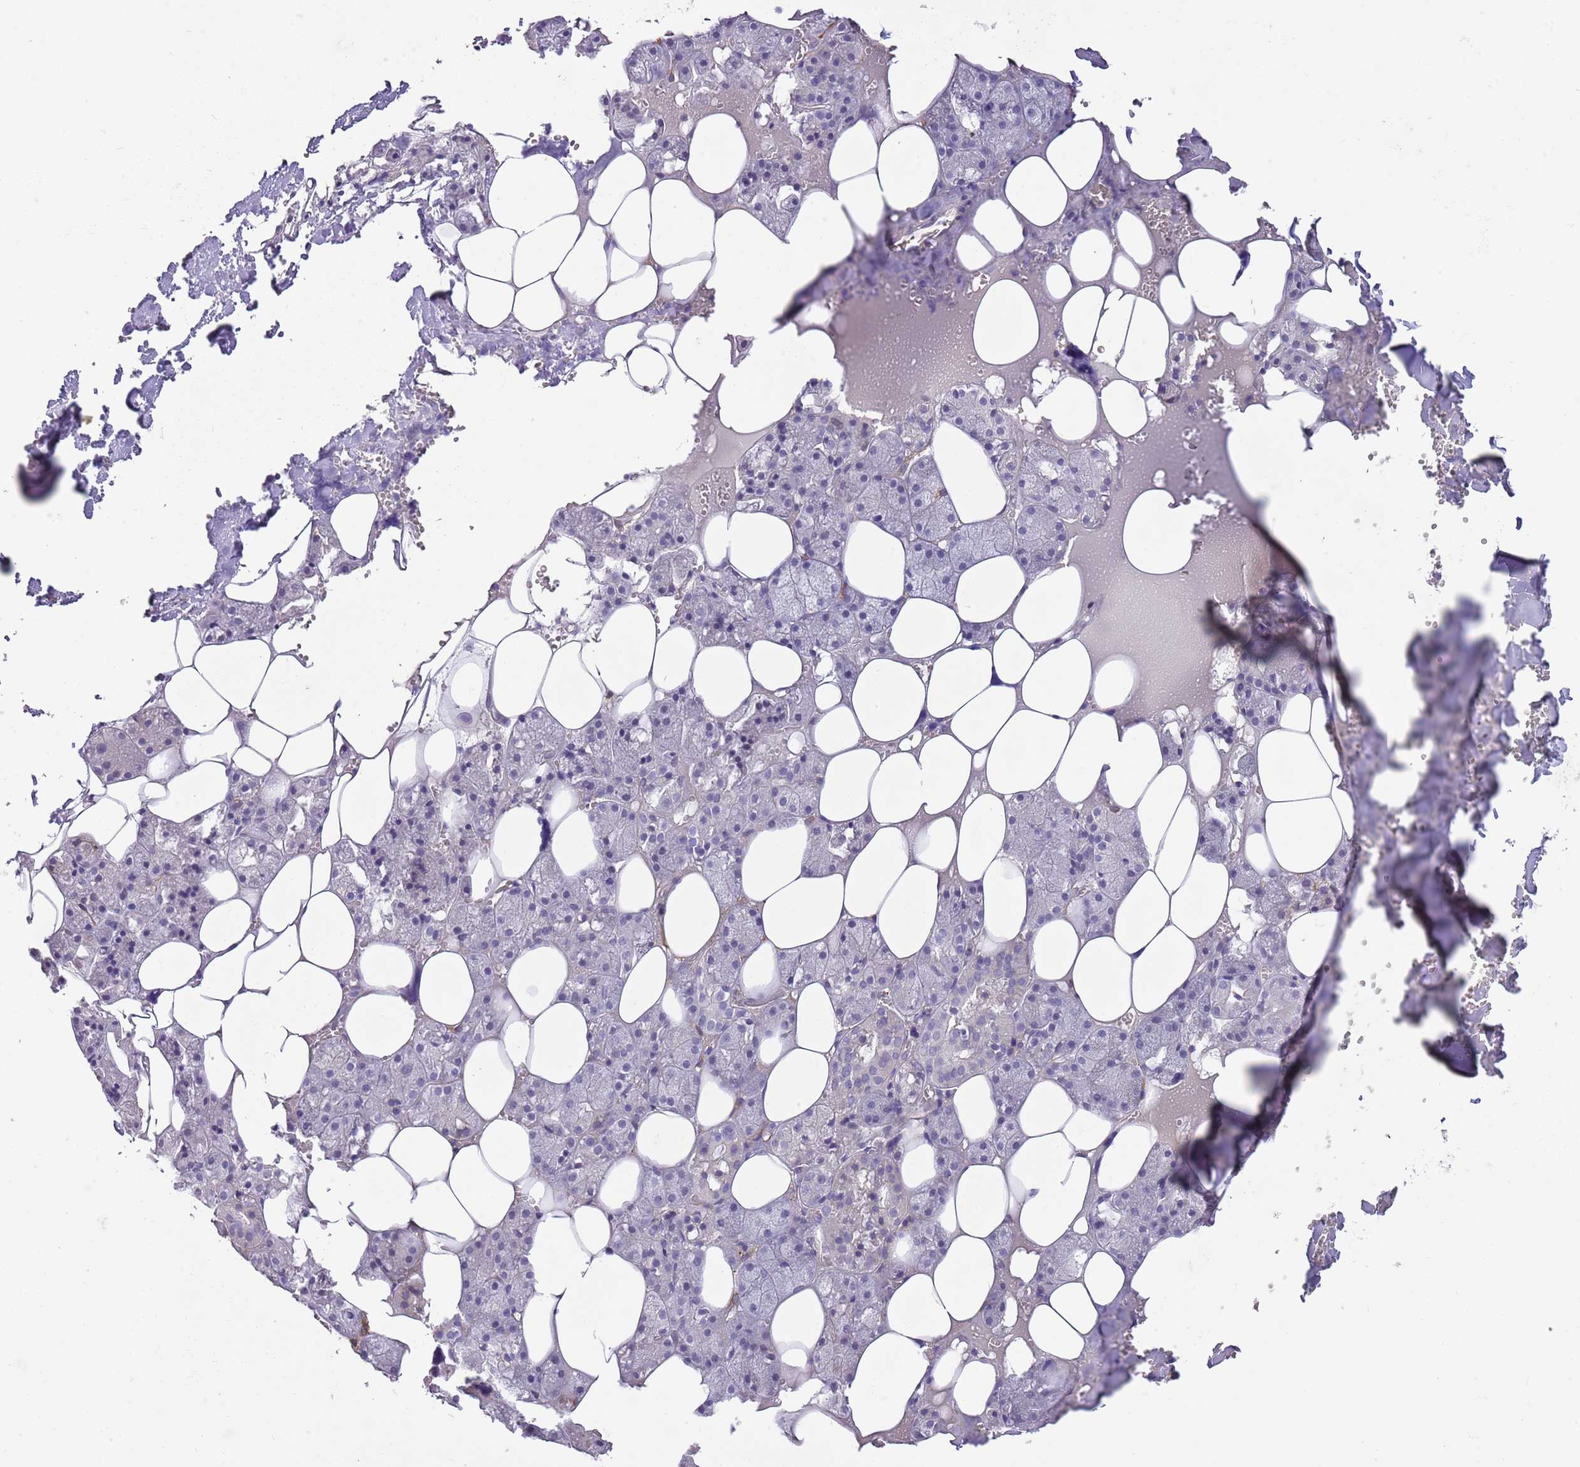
{"staining": {"intensity": "negative", "quantity": "none", "location": "none"}, "tissue": "salivary gland", "cell_type": "Glandular cells", "image_type": "normal", "snomed": [{"axis": "morphology", "description": "Normal tissue, NOS"}, {"axis": "topography", "description": "Salivary gland"}], "caption": "Glandular cells show no significant protein staining in benign salivary gland. (Immunohistochemistry (ihc), brightfield microscopy, high magnification).", "gene": "RFK", "patient": {"sex": "male", "age": 62}}